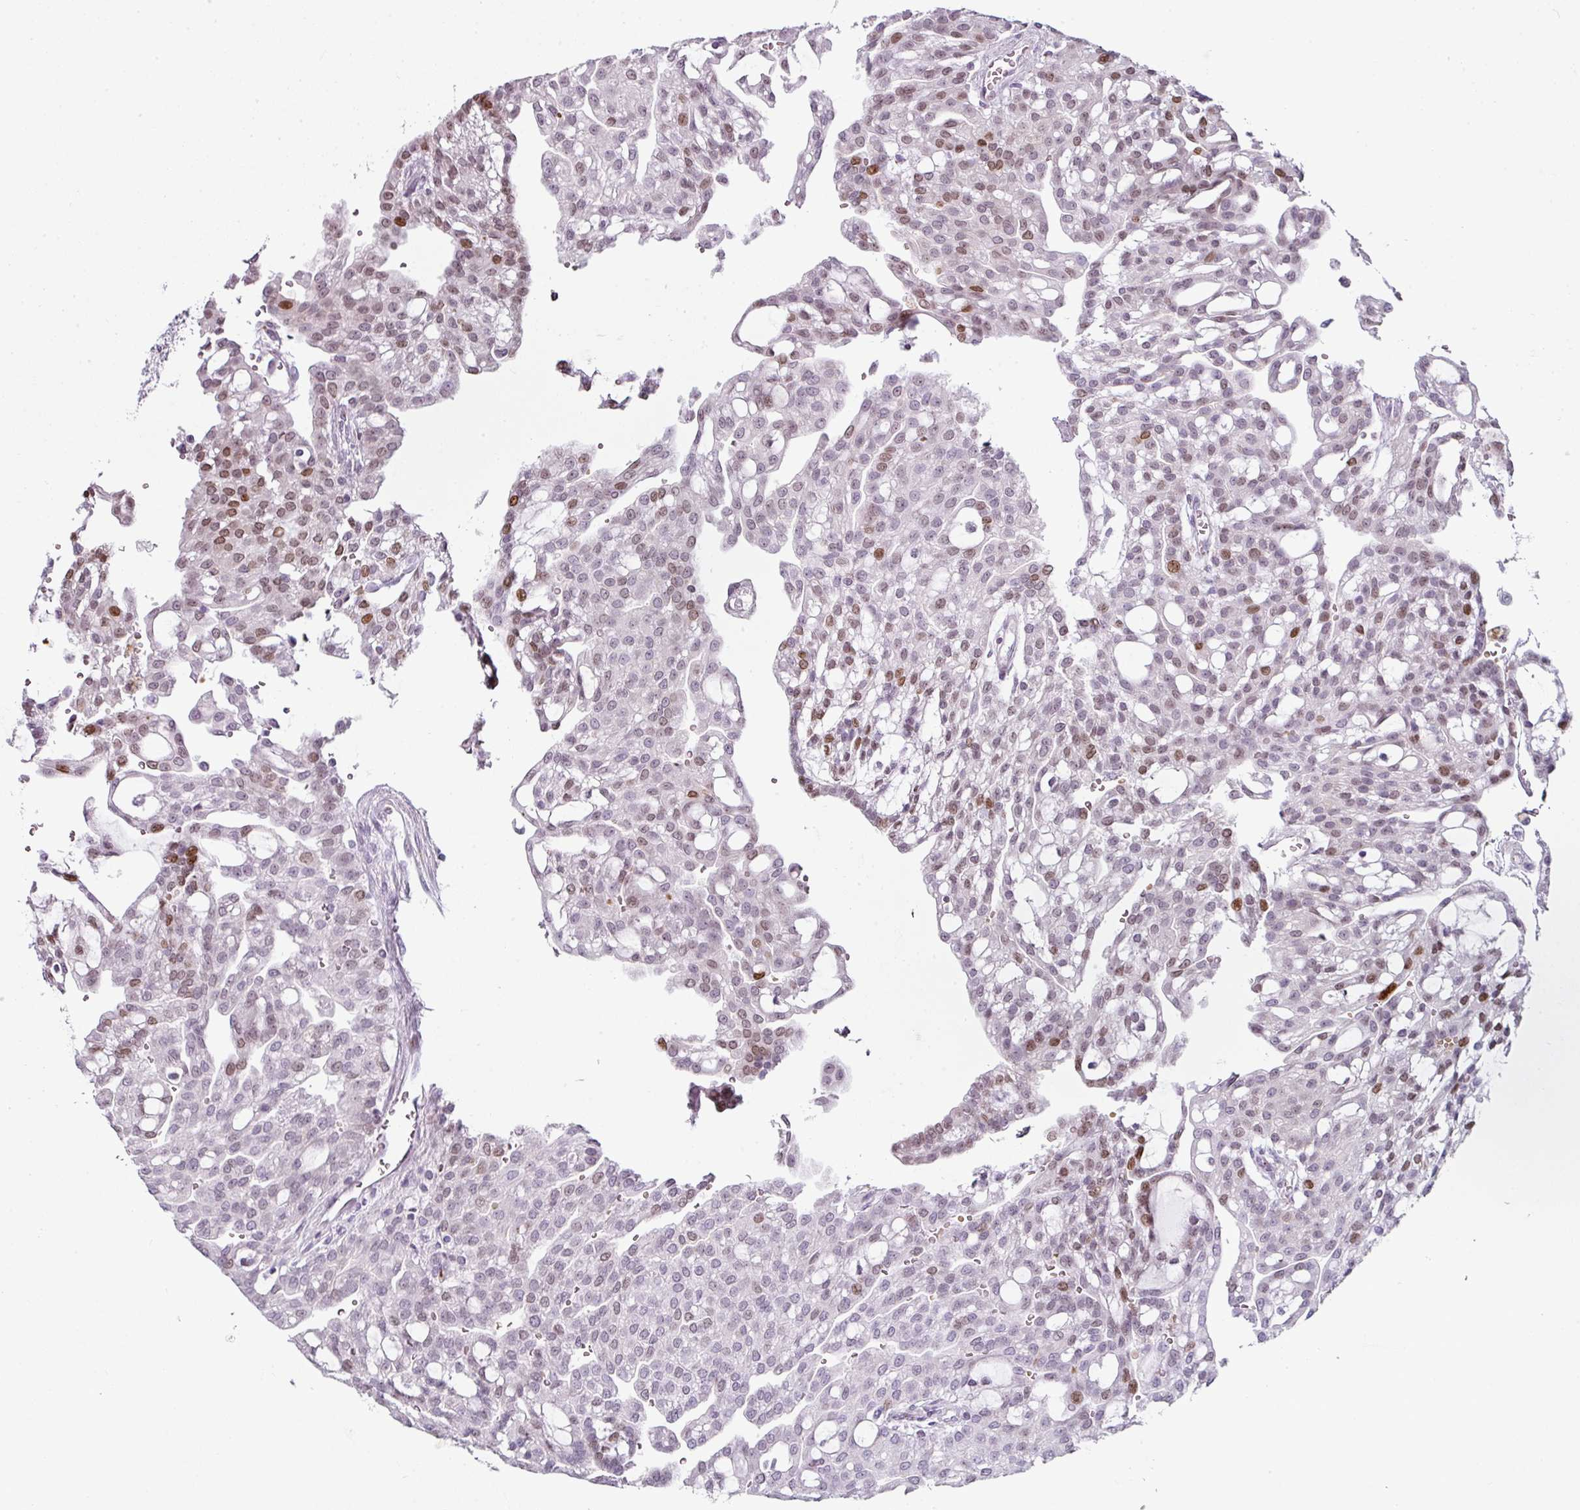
{"staining": {"intensity": "moderate", "quantity": "25%-75%", "location": "nuclear"}, "tissue": "renal cancer", "cell_type": "Tumor cells", "image_type": "cancer", "snomed": [{"axis": "morphology", "description": "Adenocarcinoma, NOS"}, {"axis": "topography", "description": "Kidney"}], "caption": "A photomicrograph of renal cancer stained for a protein displays moderate nuclear brown staining in tumor cells.", "gene": "SYT8", "patient": {"sex": "male", "age": 63}}